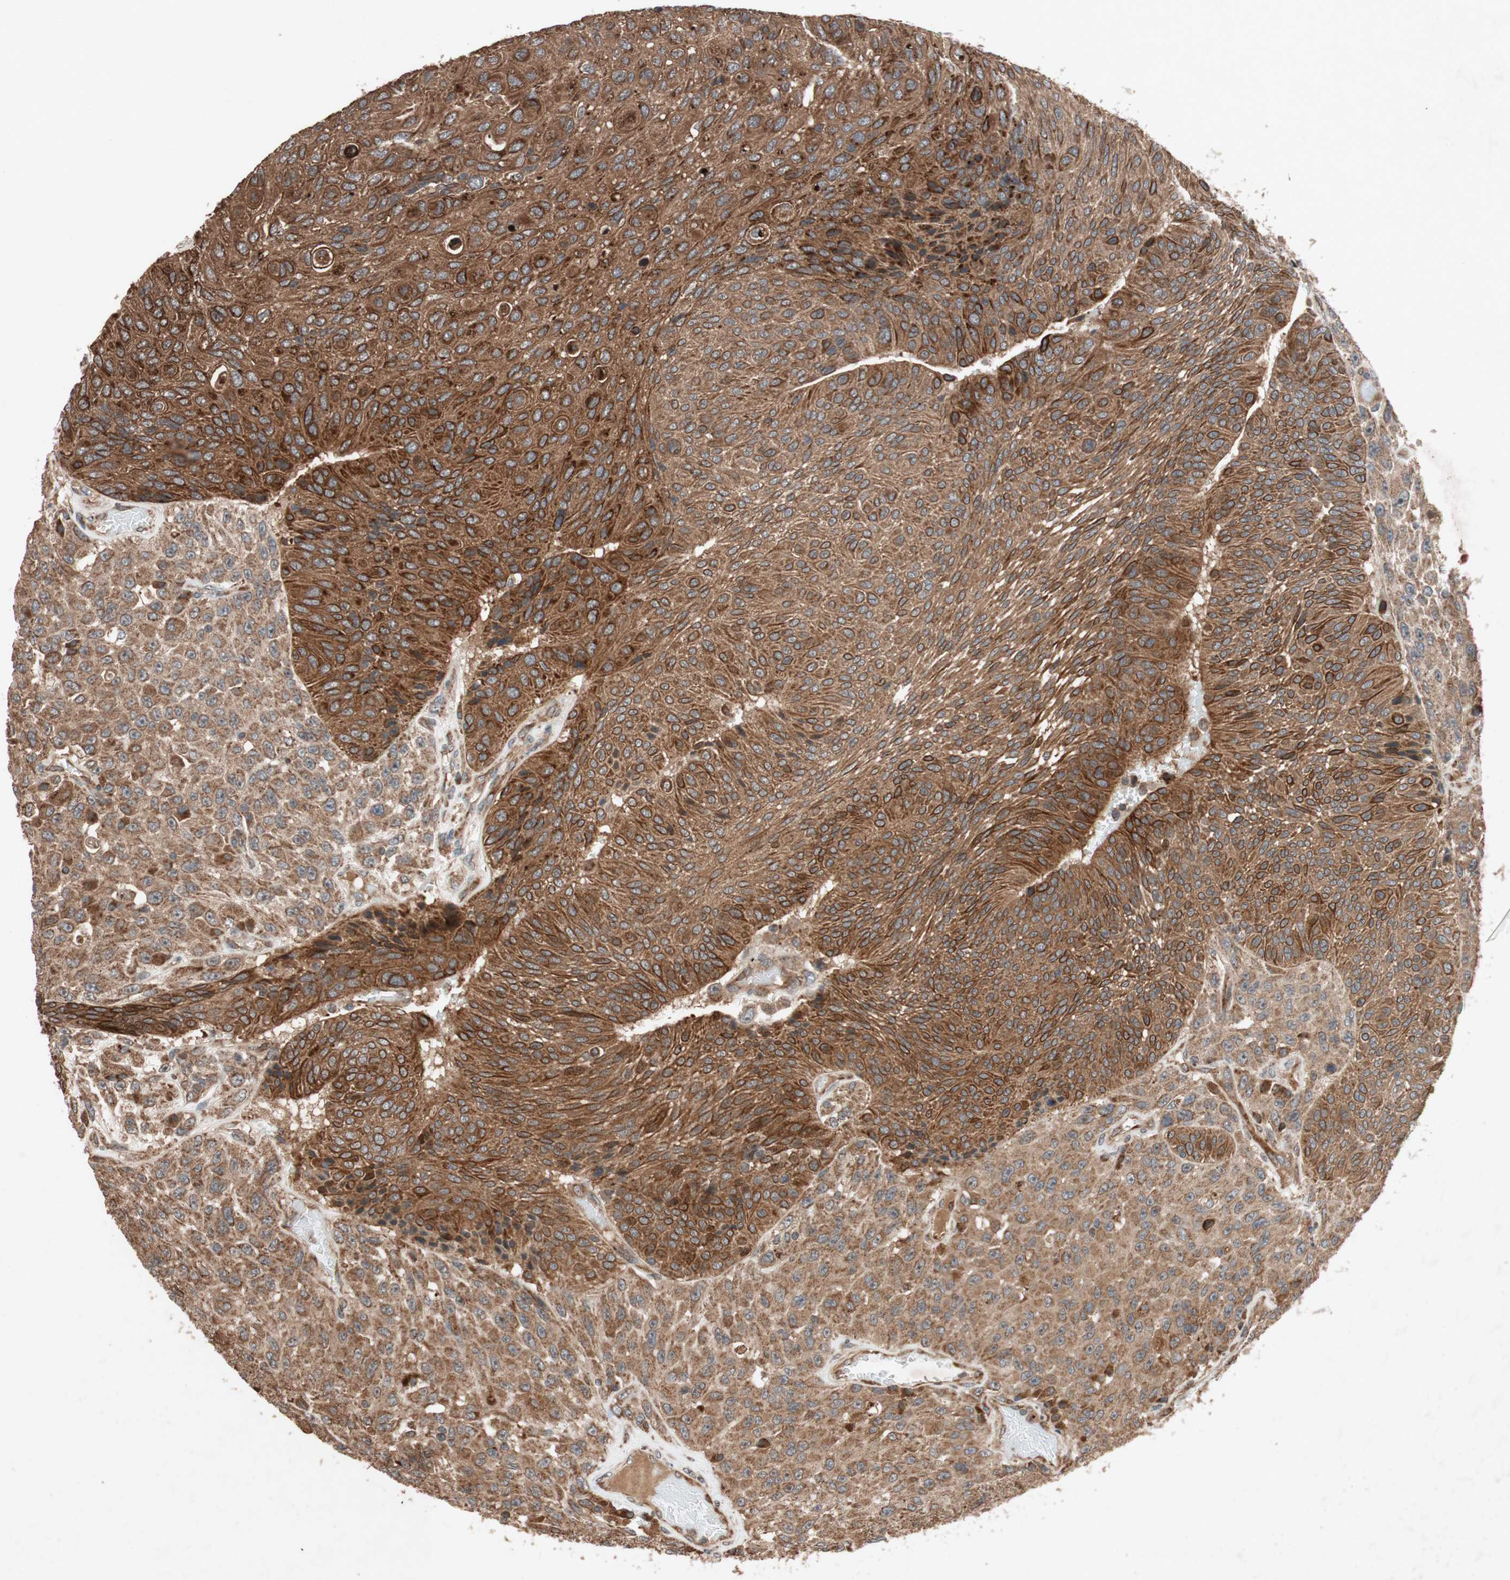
{"staining": {"intensity": "strong", "quantity": ">75%", "location": "cytoplasmic/membranous"}, "tissue": "urothelial cancer", "cell_type": "Tumor cells", "image_type": "cancer", "snomed": [{"axis": "morphology", "description": "Urothelial carcinoma, High grade"}, {"axis": "topography", "description": "Urinary bladder"}], "caption": "A brown stain shows strong cytoplasmic/membranous positivity of a protein in urothelial carcinoma (high-grade) tumor cells.", "gene": "RAB1A", "patient": {"sex": "male", "age": 66}}